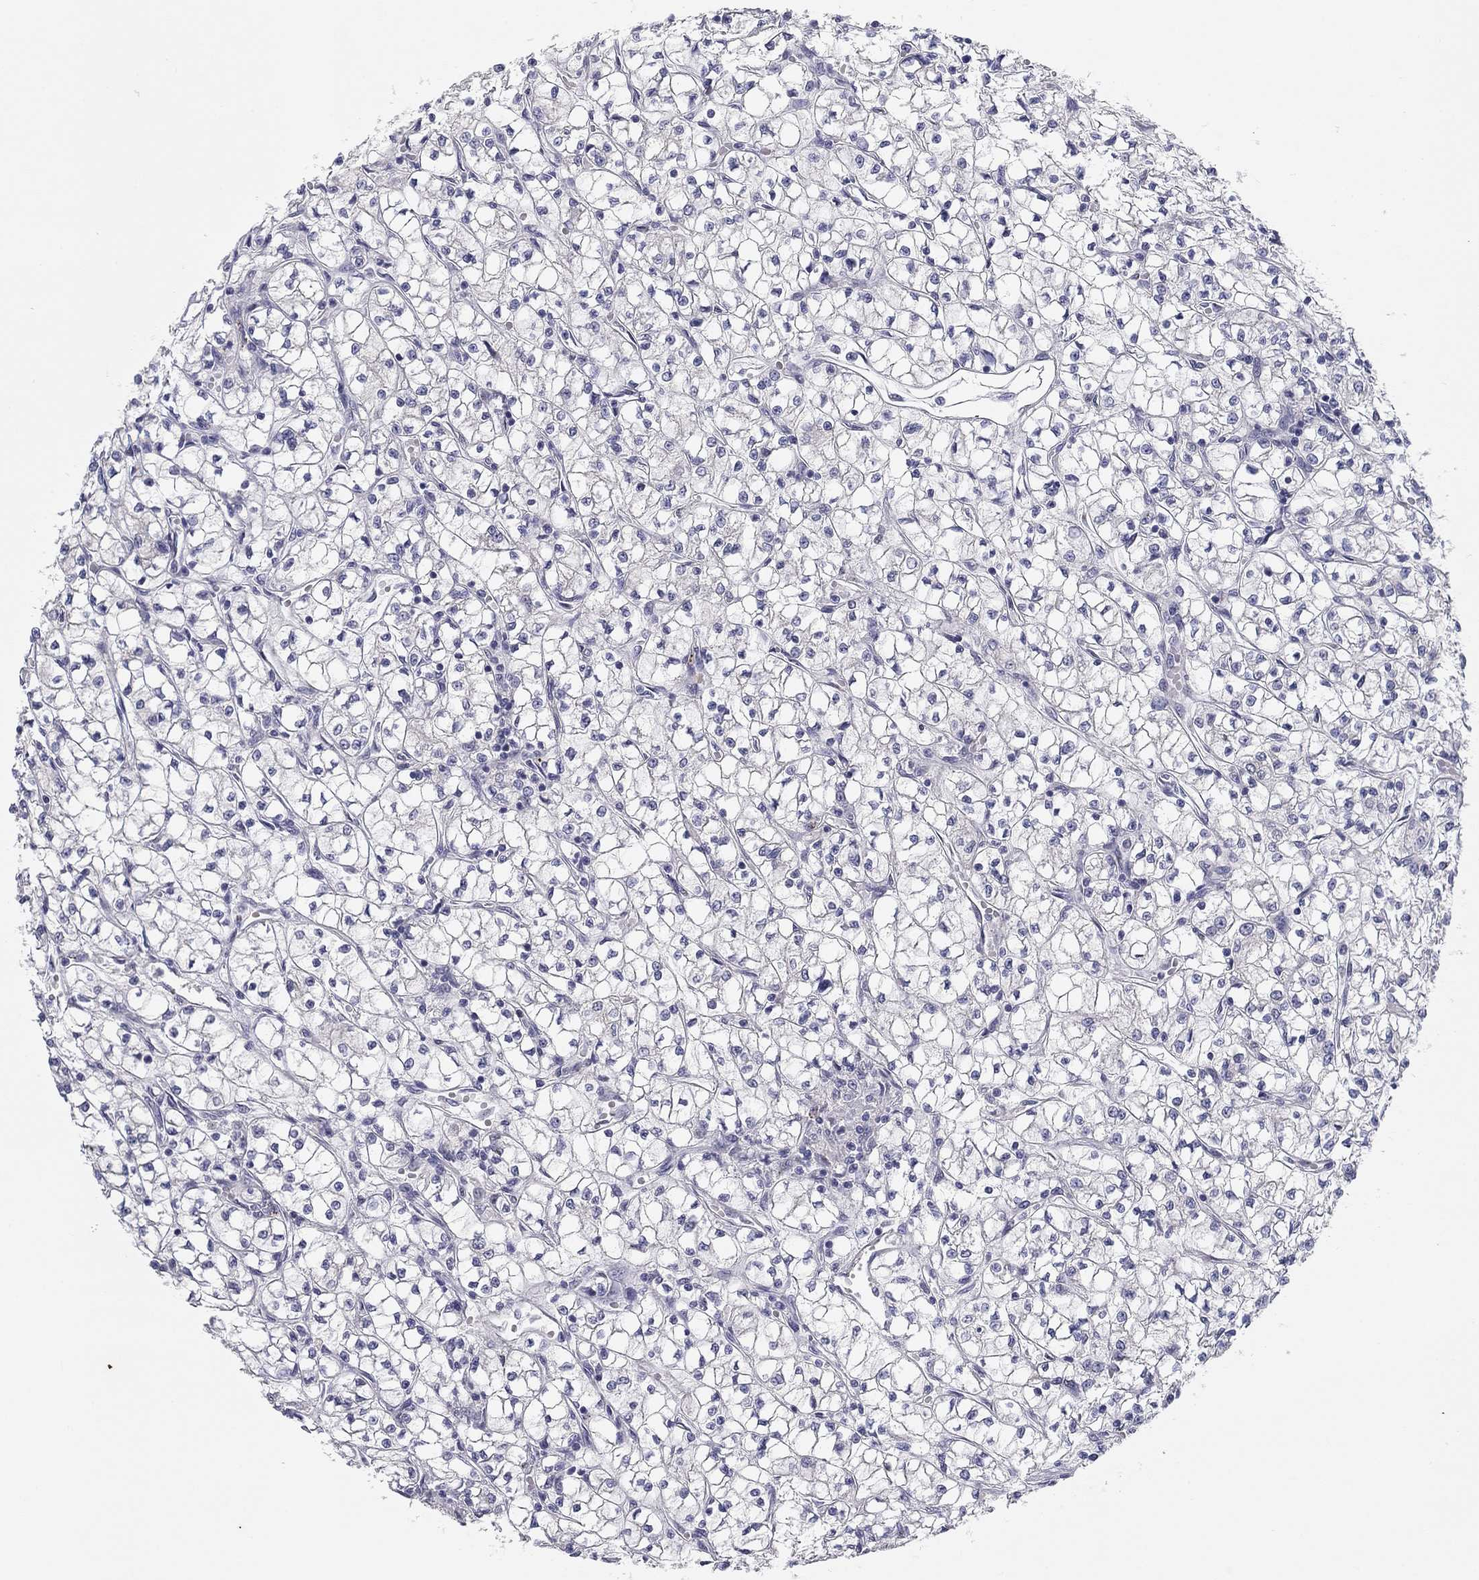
{"staining": {"intensity": "negative", "quantity": "none", "location": "none"}, "tissue": "renal cancer", "cell_type": "Tumor cells", "image_type": "cancer", "snomed": [{"axis": "morphology", "description": "Adenocarcinoma, NOS"}, {"axis": "topography", "description": "Kidney"}], "caption": "Immunohistochemical staining of renal cancer (adenocarcinoma) demonstrates no significant expression in tumor cells. Nuclei are stained in blue.", "gene": "SEPTIN3", "patient": {"sex": "female", "age": 64}}